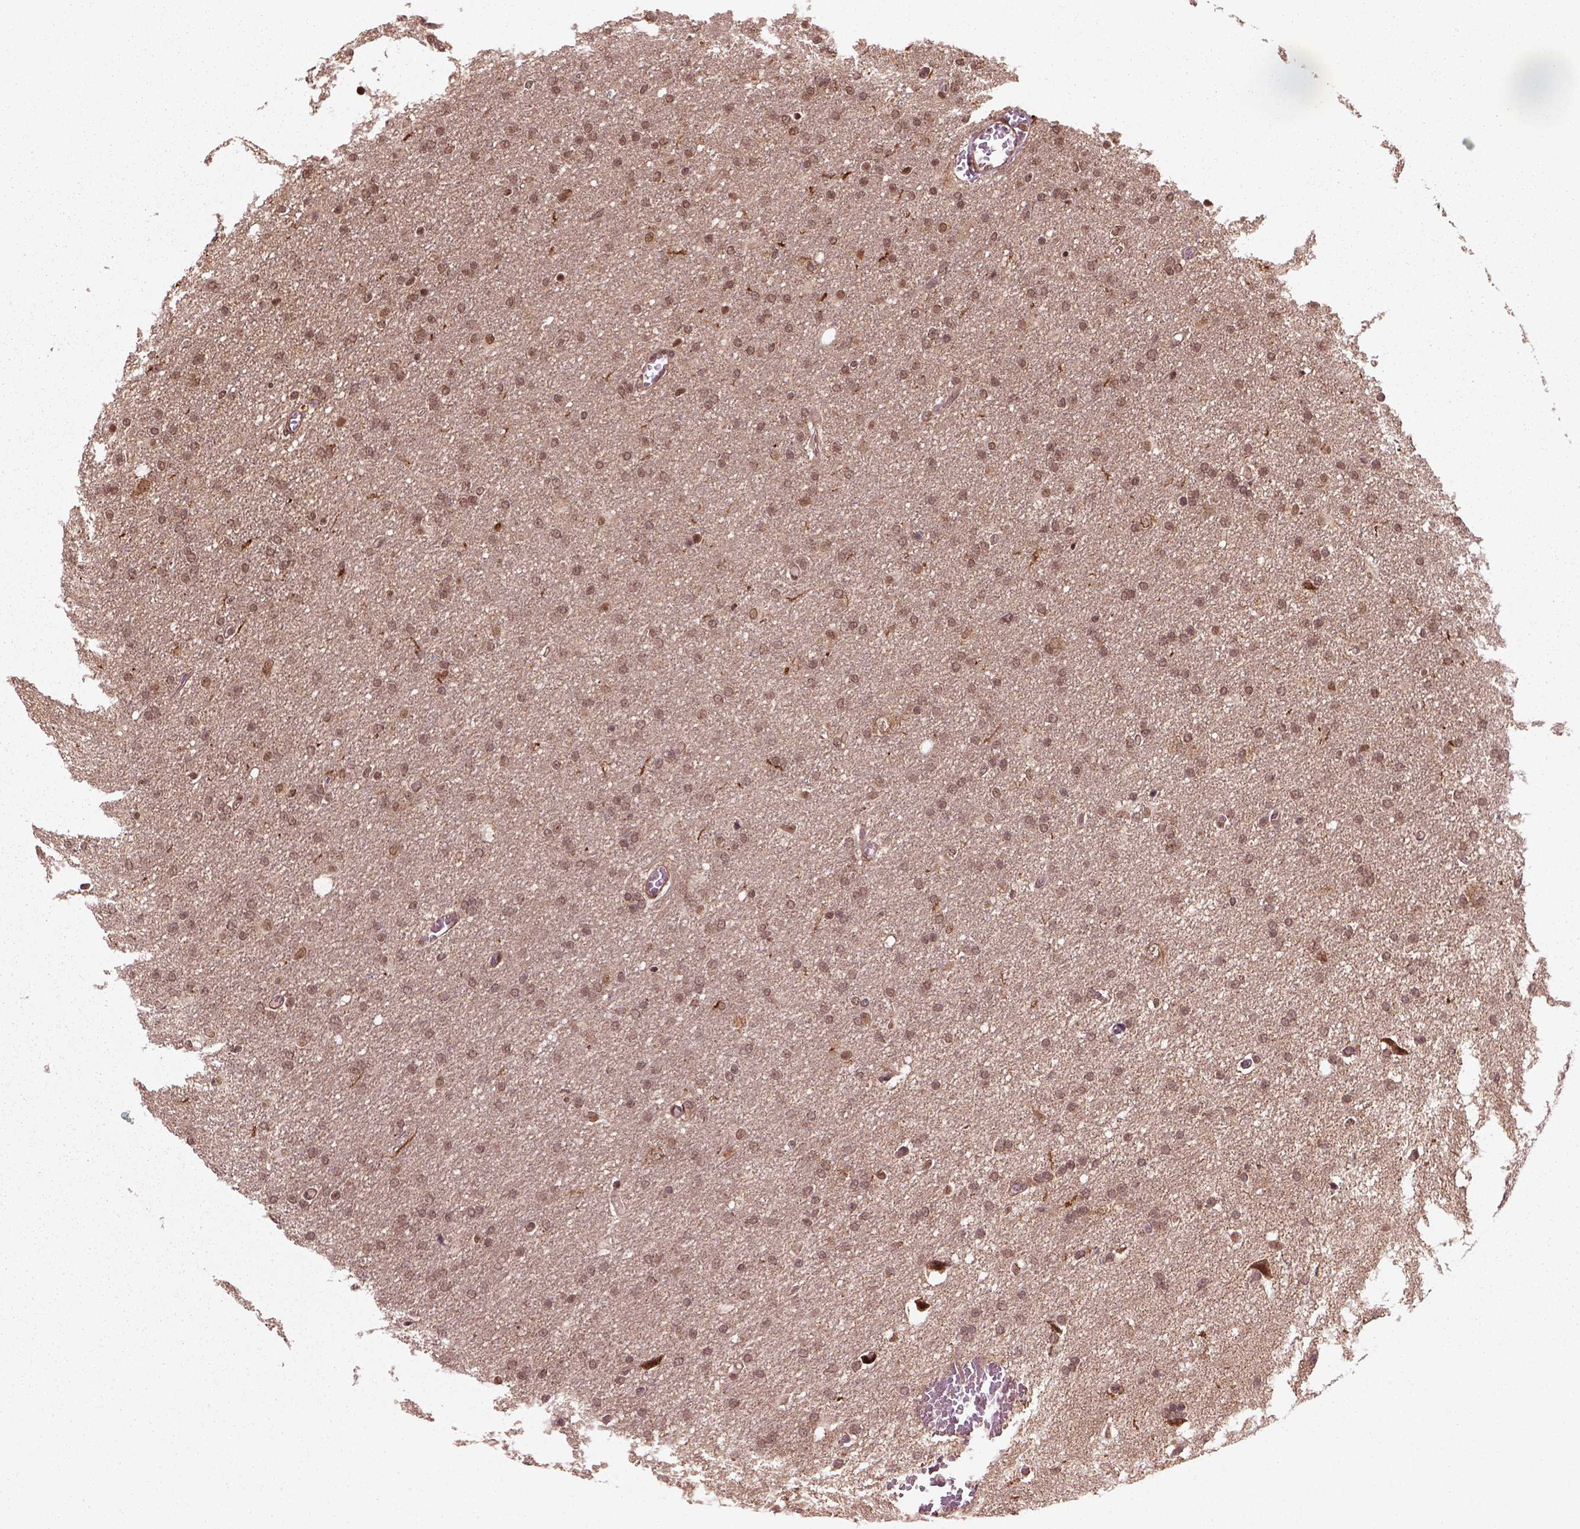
{"staining": {"intensity": "moderate", "quantity": ">75%", "location": "nuclear"}, "tissue": "glioma", "cell_type": "Tumor cells", "image_type": "cancer", "snomed": [{"axis": "morphology", "description": "Glioma, malignant, High grade"}, {"axis": "topography", "description": "Cerebral cortex"}], "caption": "Malignant glioma (high-grade) stained with DAB IHC reveals medium levels of moderate nuclear staining in about >75% of tumor cells. (DAB IHC, brown staining for protein, blue staining for nuclei).", "gene": "NUDT9", "patient": {"sex": "male", "age": 70}}